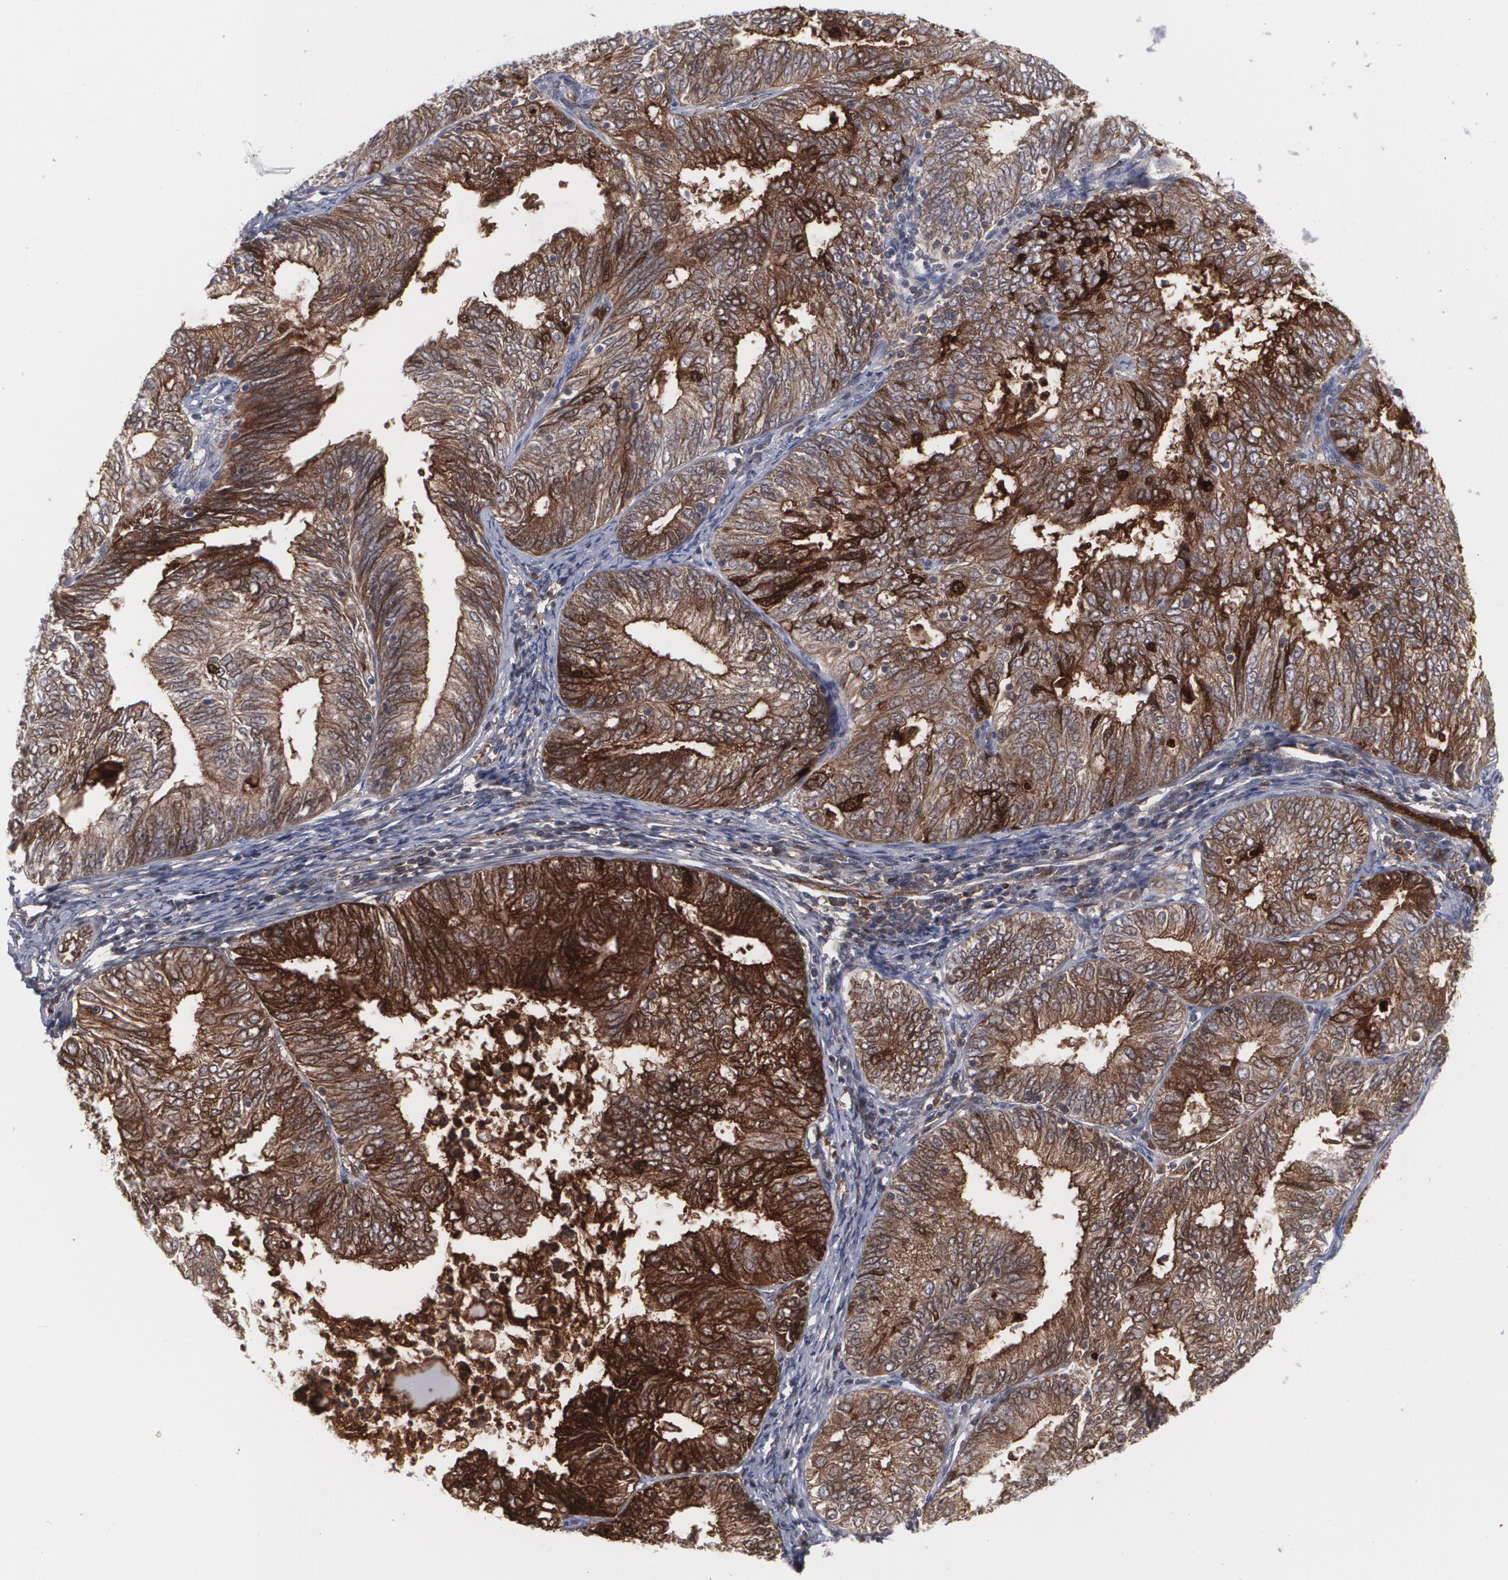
{"staining": {"intensity": "moderate", "quantity": ">75%", "location": "cytoplasmic/membranous"}, "tissue": "endometrial cancer", "cell_type": "Tumor cells", "image_type": "cancer", "snomed": [{"axis": "morphology", "description": "Adenocarcinoma, NOS"}, {"axis": "topography", "description": "Endometrium"}], "caption": "Moderate cytoplasmic/membranous protein positivity is appreciated in about >75% of tumor cells in endometrial adenocarcinoma. (Stains: DAB in brown, nuclei in blue, Microscopy: brightfield microscopy at high magnification).", "gene": "LRG1", "patient": {"sex": "female", "age": 56}}